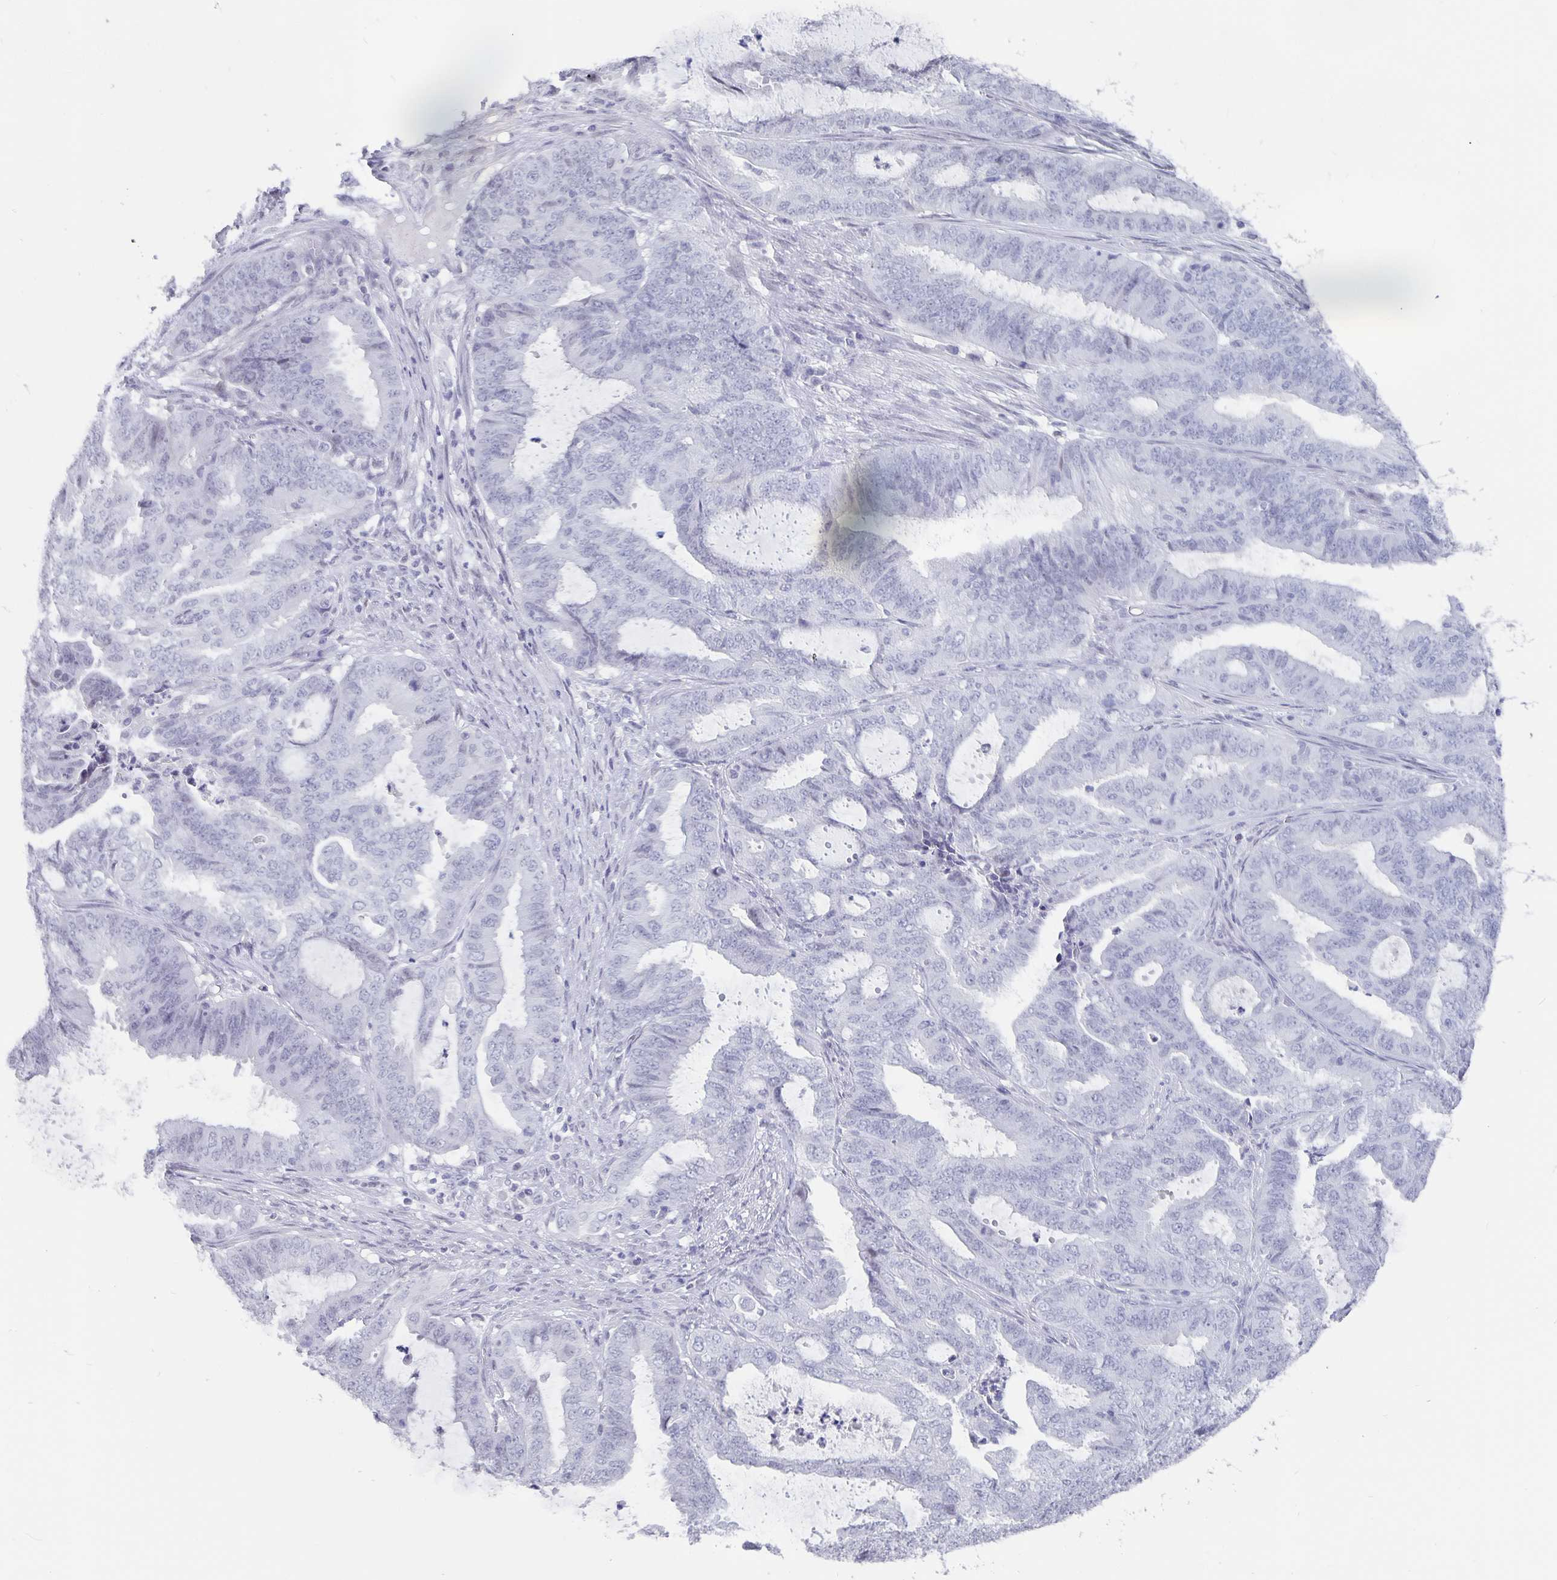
{"staining": {"intensity": "negative", "quantity": "none", "location": "none"}, "tissue": "endometrial cancer", "cell_type": "Tumor cells", "image_type": "cancer", "snomed": [{"axis": "morphology", "description": "Adenocarcinoma, NOS"}, {"axis": "topography", "description": "Endometrium"}], "caption": "Immunohistochemical staining of human endometrial cancer (adenocarcinoma) exhibits no significant expression in tumor cells.", "gene": "OLIG2", "patient": {"sex": "female", "age": 51}}